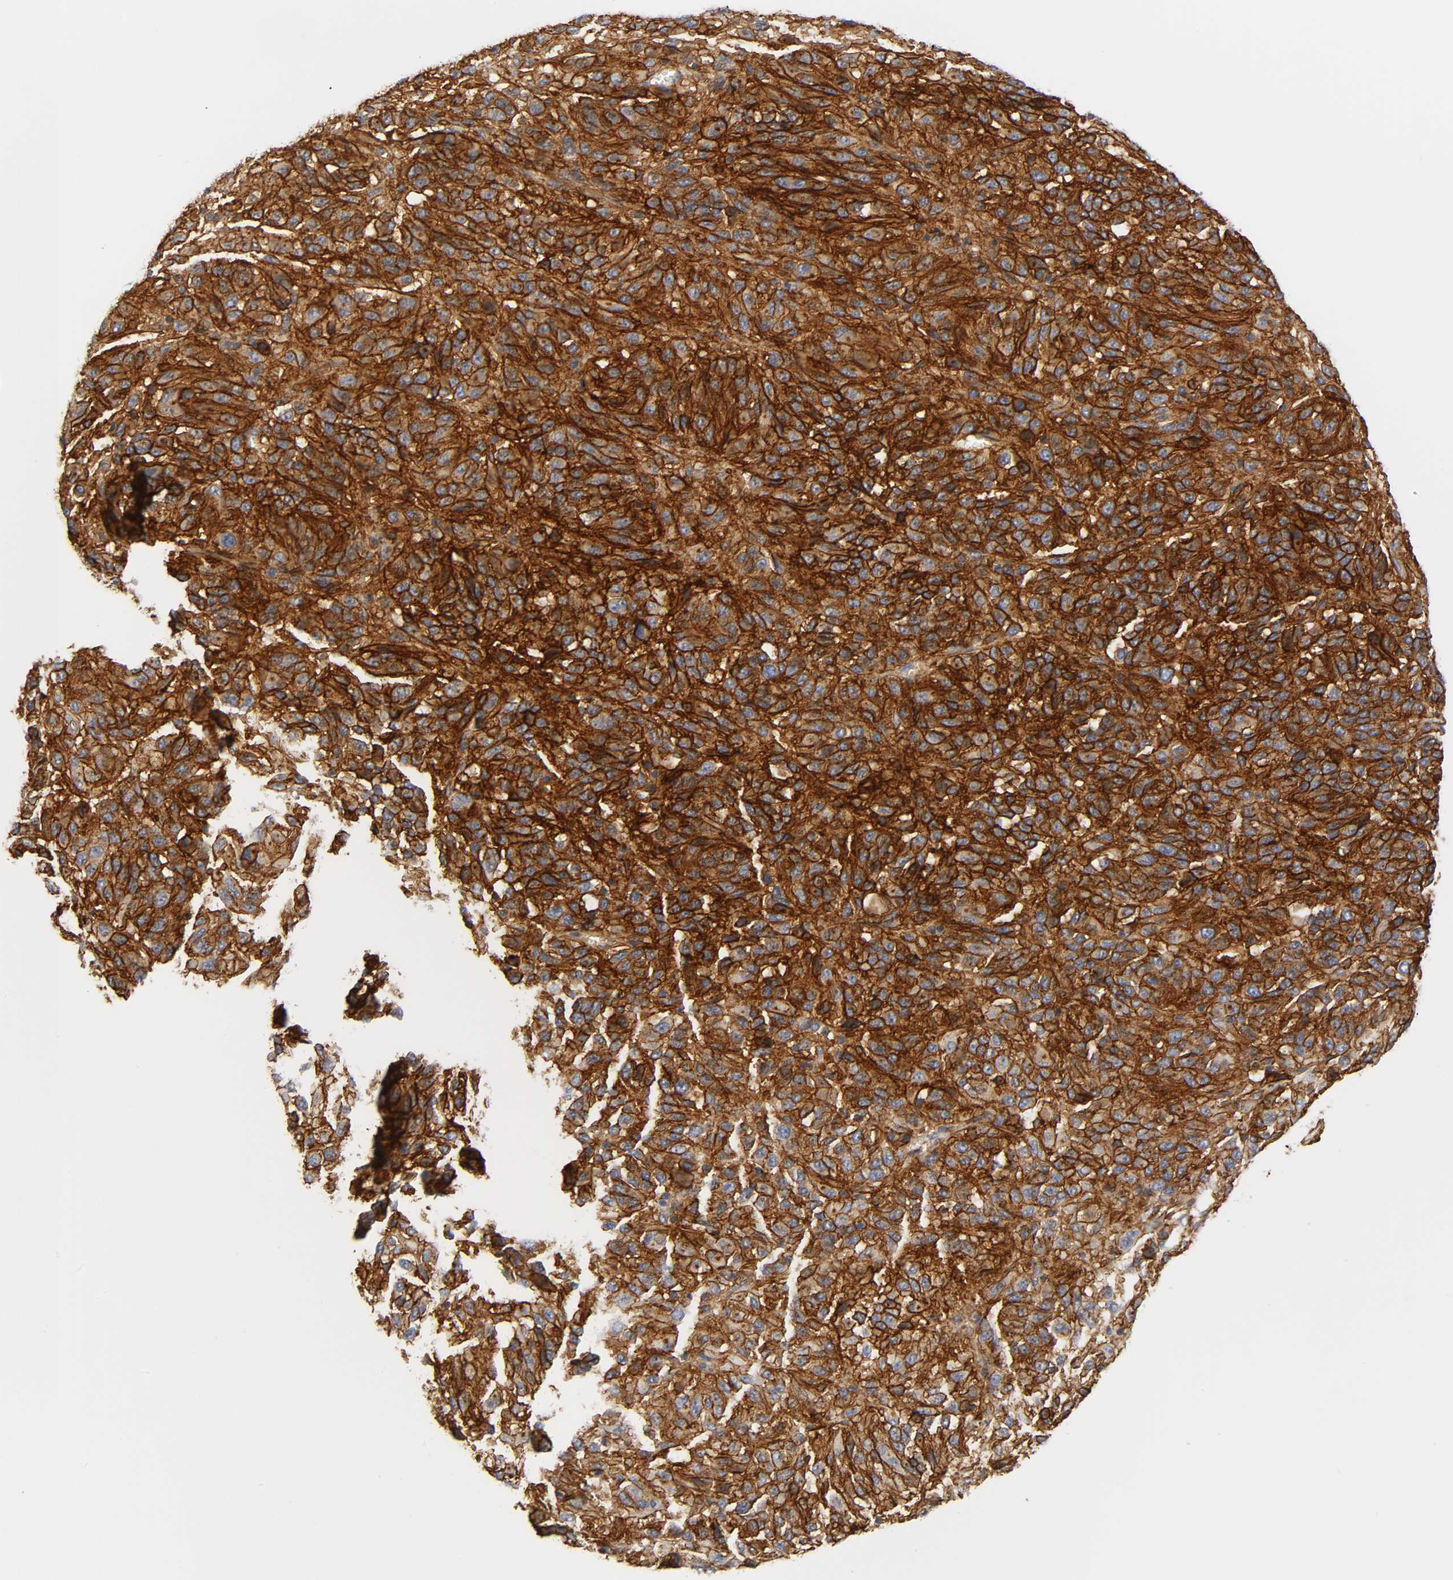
{"staining": {"intensity": "strong", "quantity": ">75%", "location": "cytoplasmic/membranous"}, "tissue": "melanoma", "cell_type": "Tumor cells", "image_type": "cancer", "snomed": [{"axis": "morphology", "description": "Malignant melanoma, Metastatic site"}, {"axis": "topography", "description": "Lung"}], "caption": "A photomicrograph showing strong cytoplasmic/membranous expression in approximately >75% of tumor cells in malignant melanoma (metastatic site), as visualized by brown immunohistochemical staining.", "gene": "ICAM1", "patient": {"sex": "male", "age": 64}}